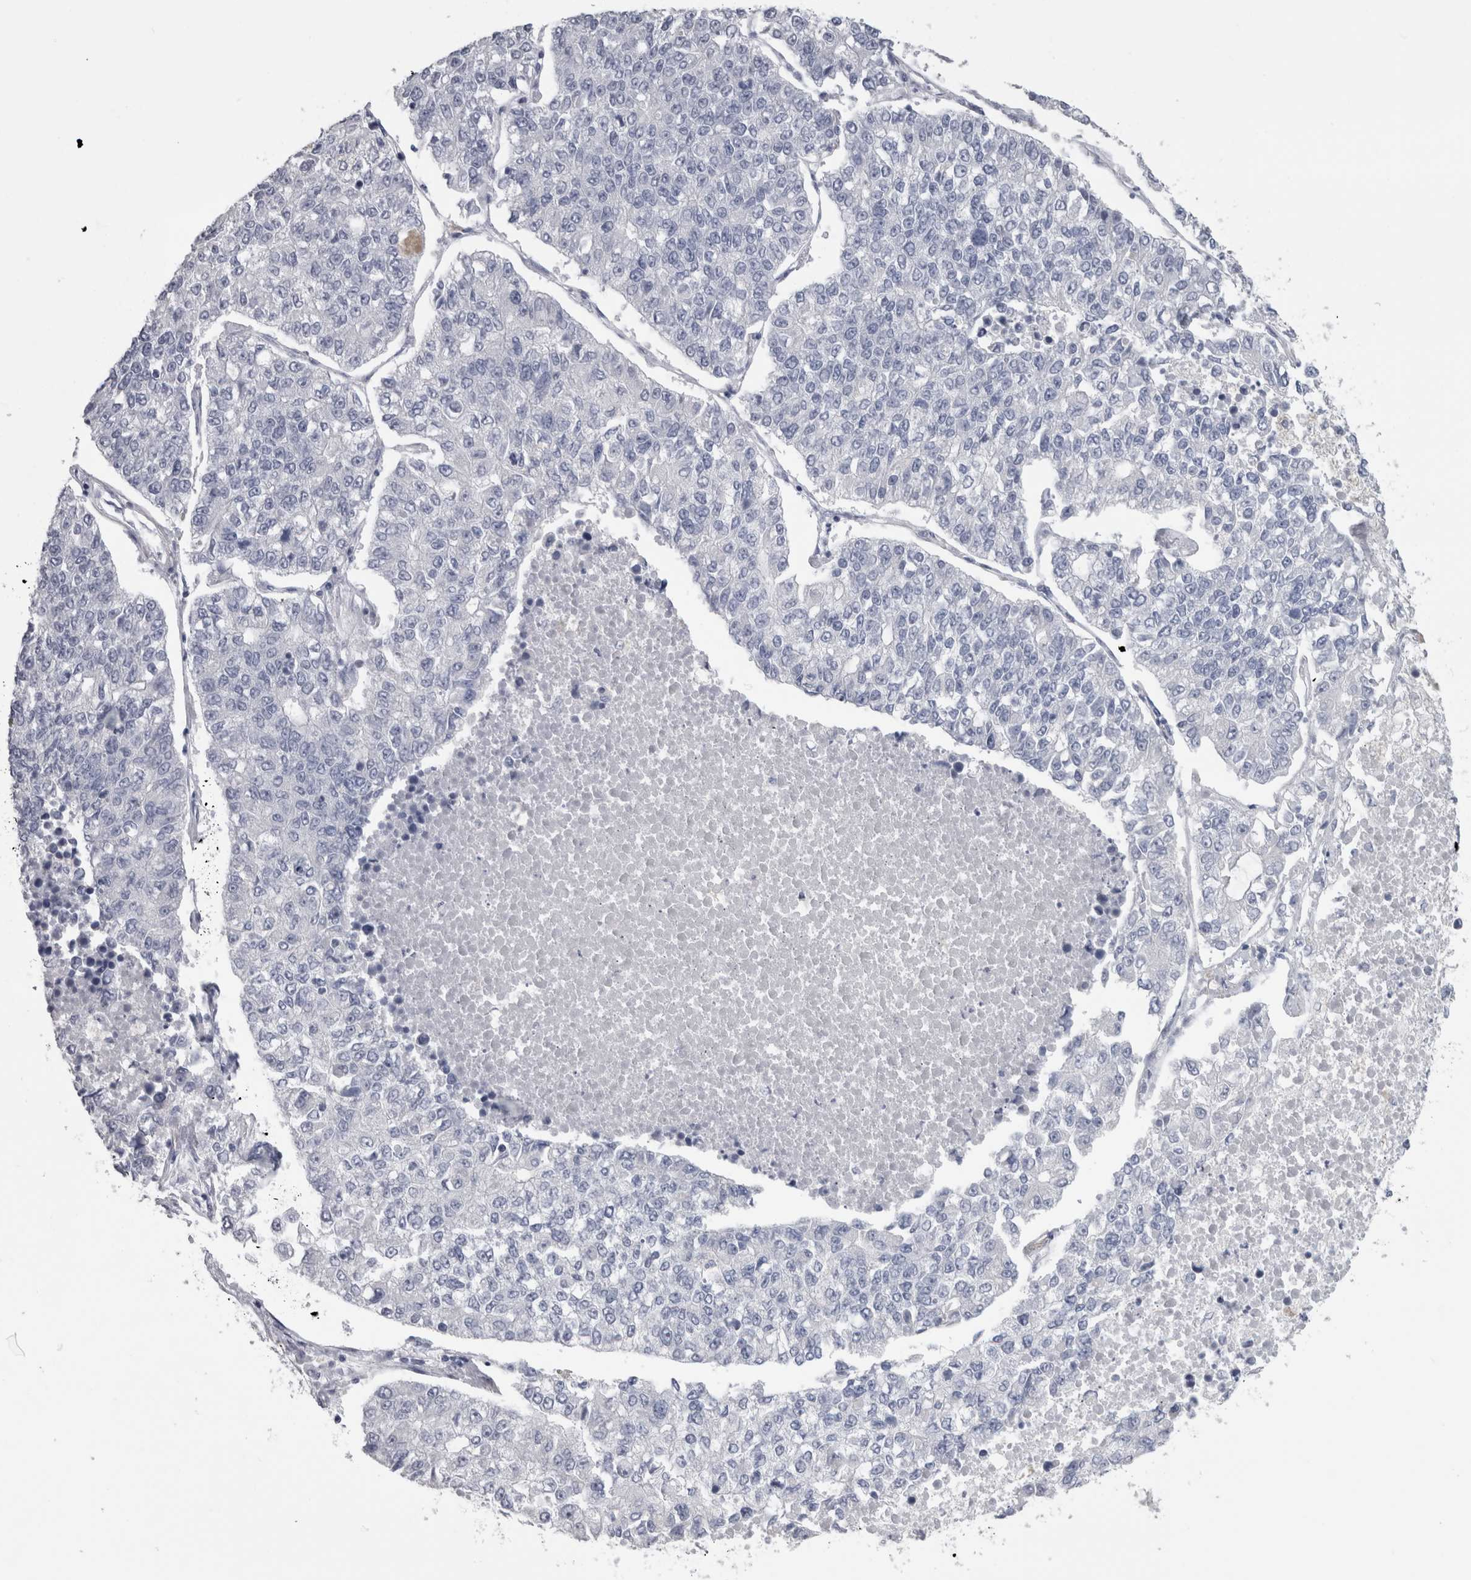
{"staining": {"intensity": "negative", "quantity": "none", "location": "none"}, "tissue": "lung cancer", "cell_type": "Tumor cells", "image_type": "cancer", "snomed": [{"axis": "morphology", "description": "Adenocarcinoma, NOS"}, {"axis": "topography", "description": "Lung"}], "caption": "Tumor cells are negative for brown protein staining in adenocarcinoma (lung).", "gene": "MSMB", "patient": {"sex": "male", "age": 49}}